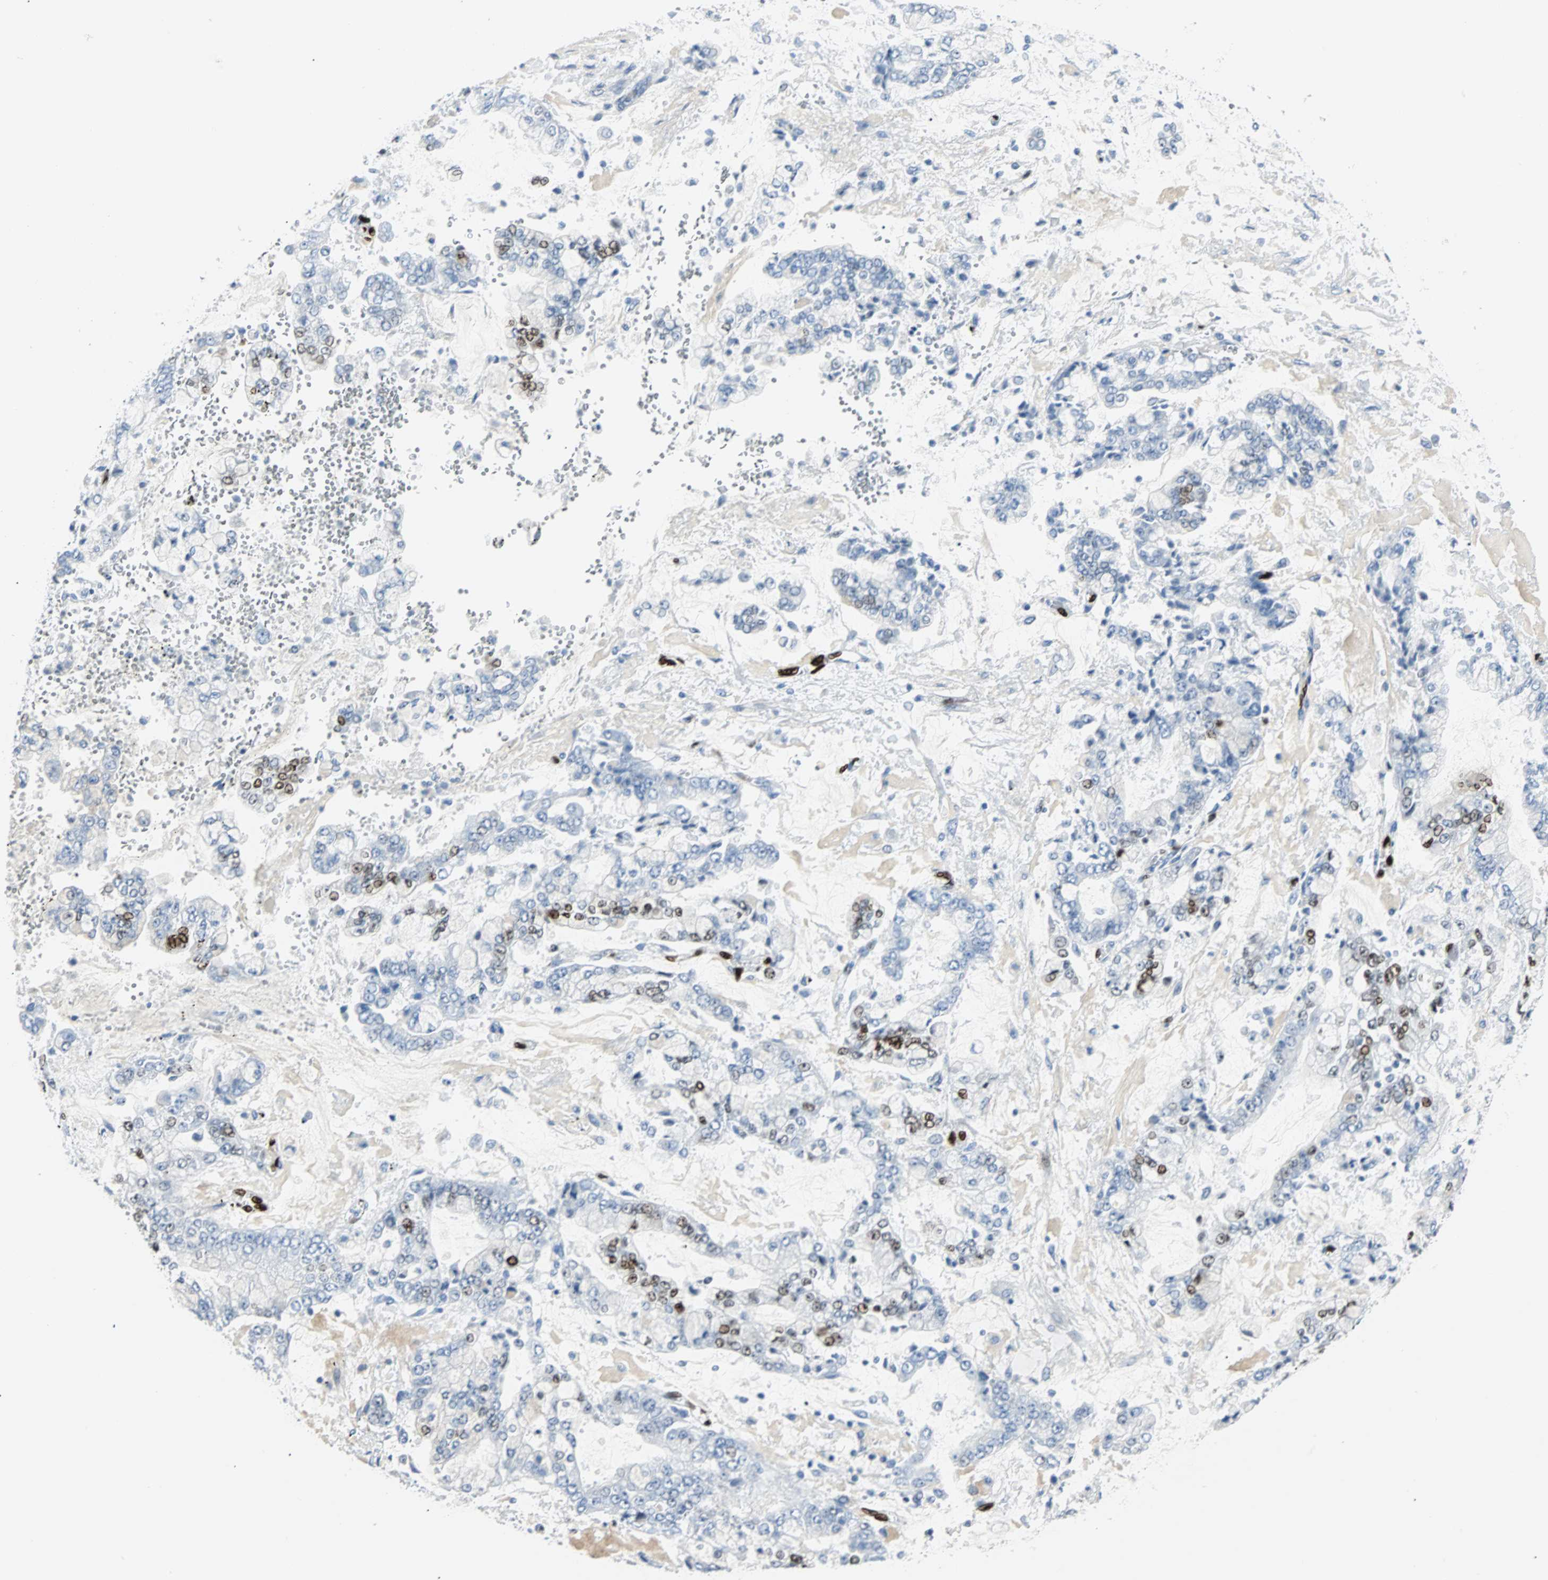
{"staining": {"intensity": "strong", "quantity": "<25%", "location": "nuclear"}, "tissue": "stomach cancer", "cell_type": "Tumor cells", "image_type": "cancer", "snomed": [{"axis": "morphology", "description": "Adenocarcinoma, NOS"}, {"axis": "topography", "description": "Stomach"}], "caption": "The image demonstrates a brown stain indicating the presence of a protein in the nuclear of tumor cells in stomach cancer.", "gene": "IL33", "patient": {"sex": "male", "age": 76}}